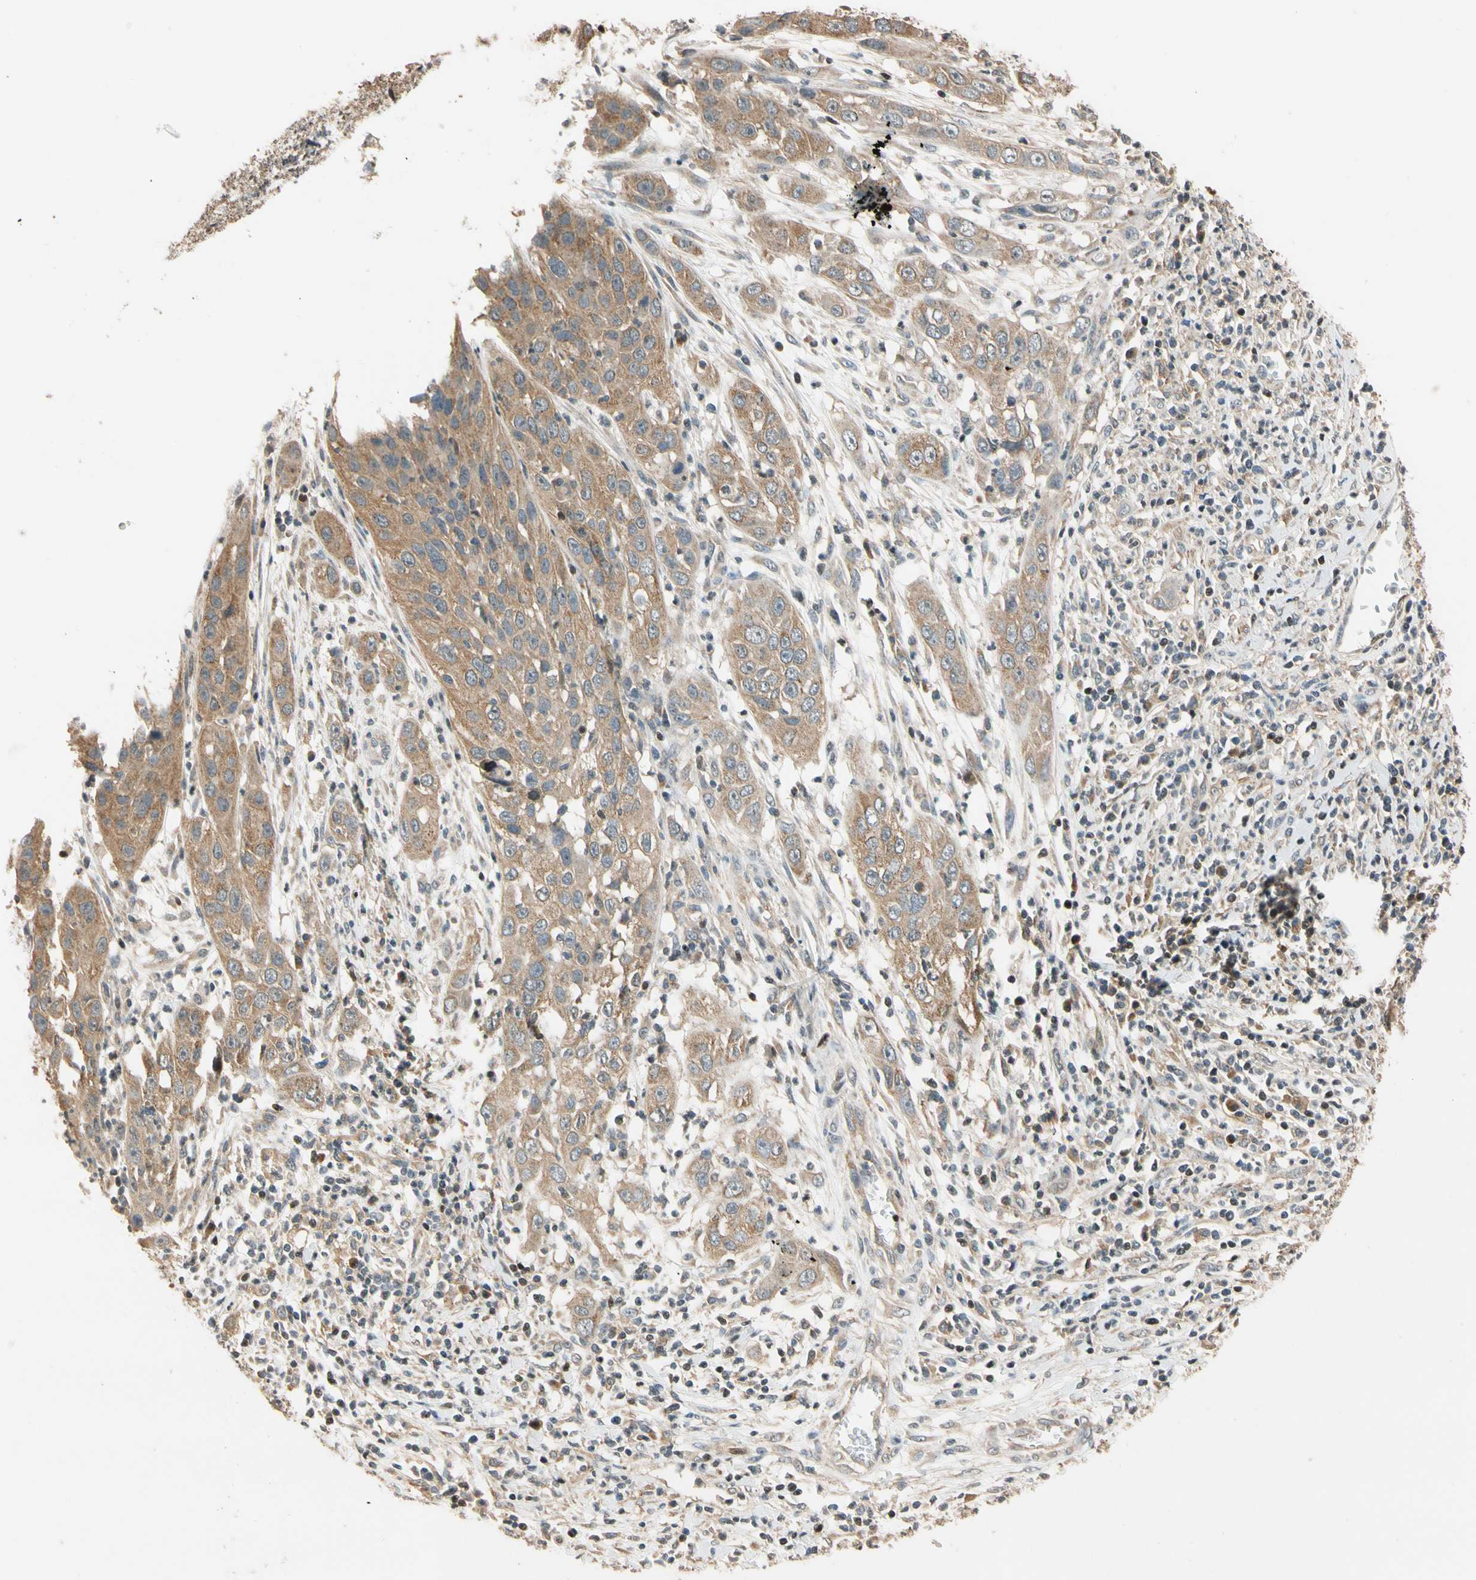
{"staining": {"intensity": "moderate", "quantity": ">75%", "location": "cytoplasmic/membranous"}, "tissue": "cervical cancer", "cell_type": "Tumor cells", "image_type": "cancer", "snomed": [{"axis": "morphology", "description": "Squamous cell carcinoma, NOS"}, {"axis": "topography", "description": "Cervix"}], "caption": "Squamous cell carcinoma (cervical) stained for a protein demonstrates moderate cytoplasmic/membranous positivity in tumor cells. (IHC, brightfield microscopy, high magnification).", "gene": "HECW1", "patient": {"sex": "female", "age": 32}}